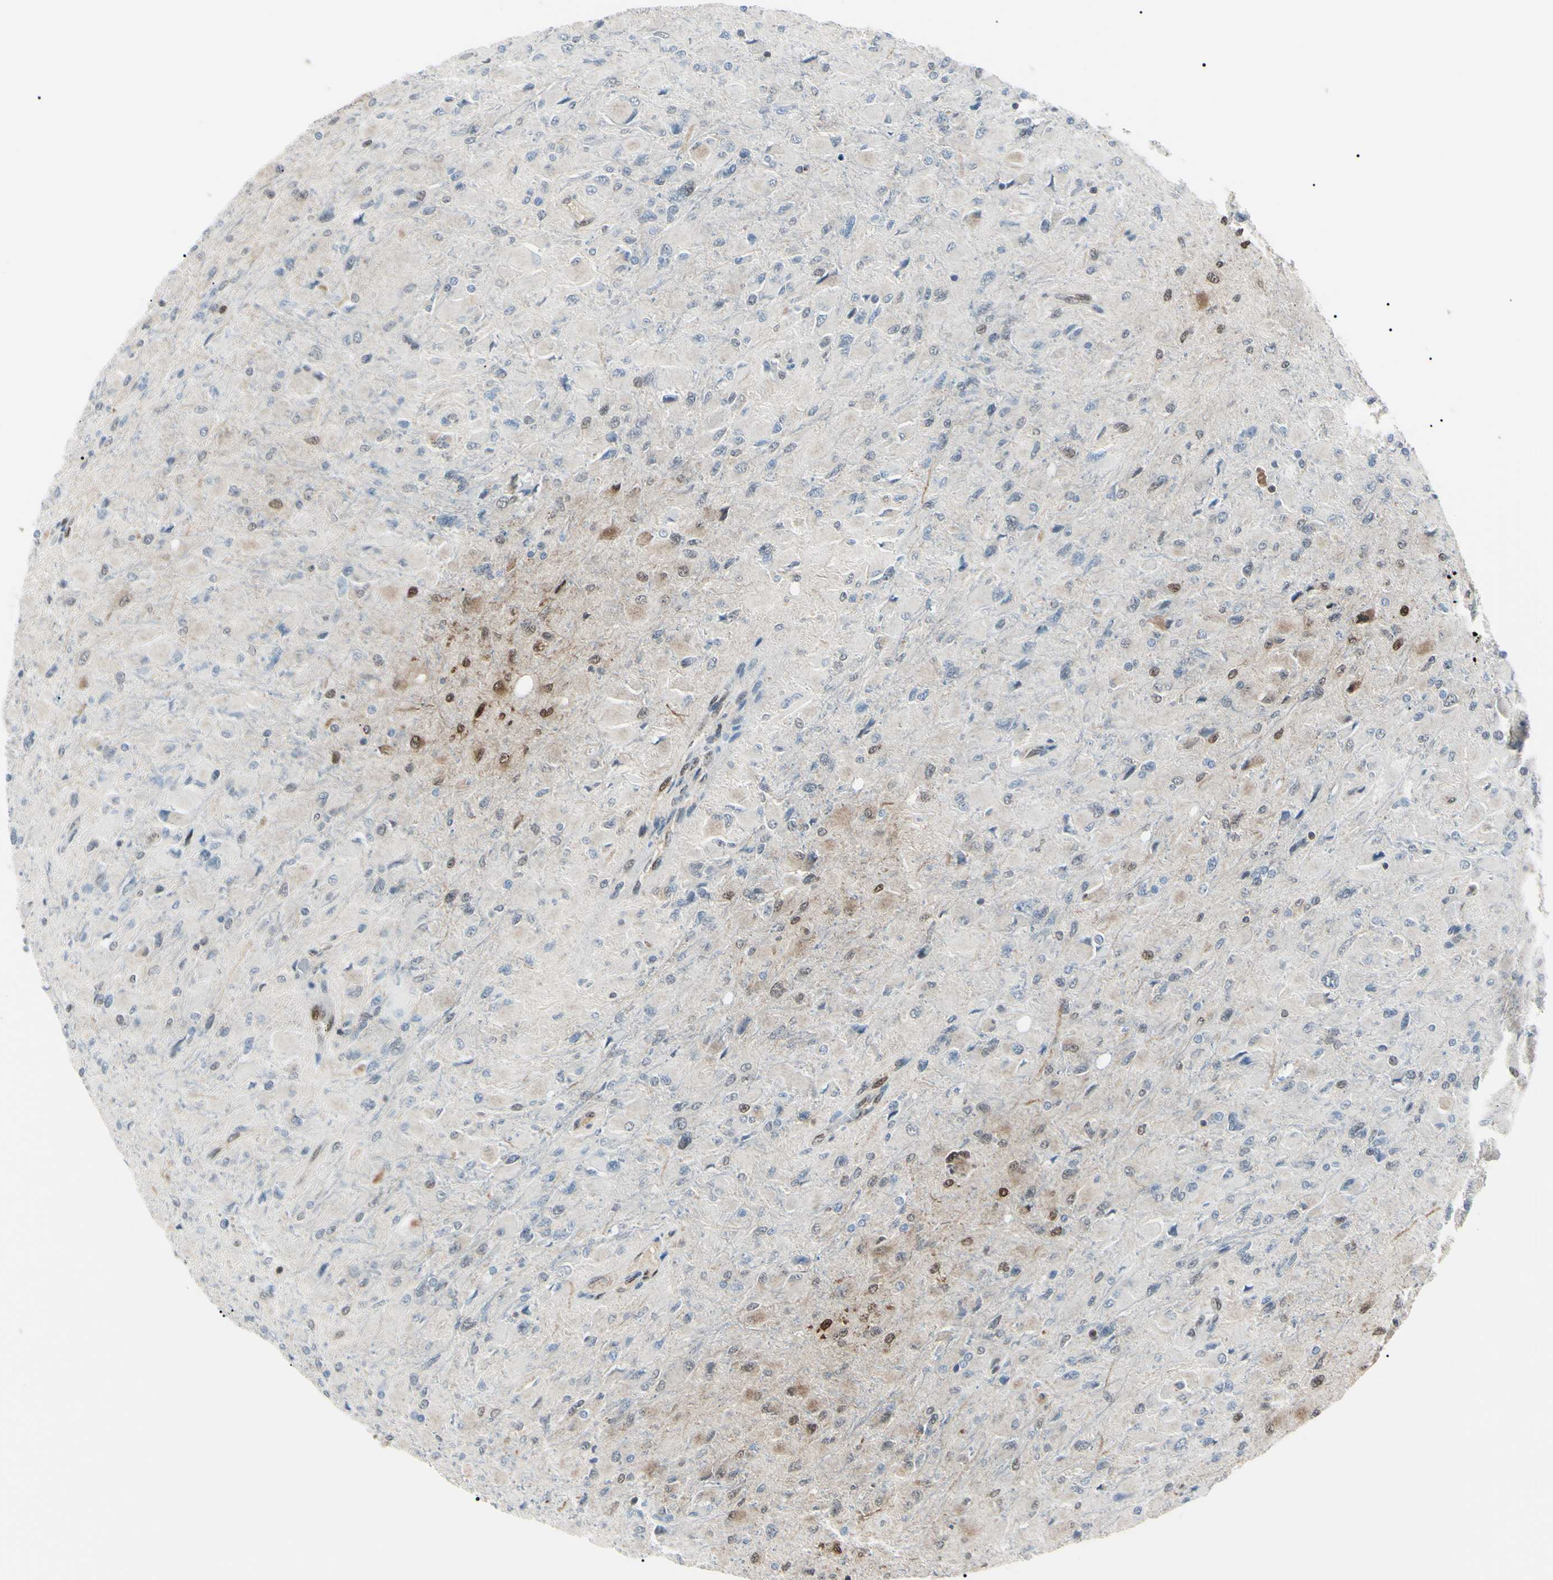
{"staining": {"intensity": "moderate", "quantity": "<25%", "location": "cytoplasmic/membranous,nuclear"}, "tissue": "glioma", "cell_type": "Tumor cells", "image_type": "cancer", "snomed": [{"axis": "morphology", "description": "Glioma, malignant, High grade"}, {"axis": "topography", "description": "Cerebral cortex"}], "caption": "This micrograph exhibits IHC staining of glioma, with low moderate cytoplasmic/membranous and nuclear expression in about <25% of tumor cells.", "gene": "PGK1", "patient": {"sex": "female", "age": 36}}